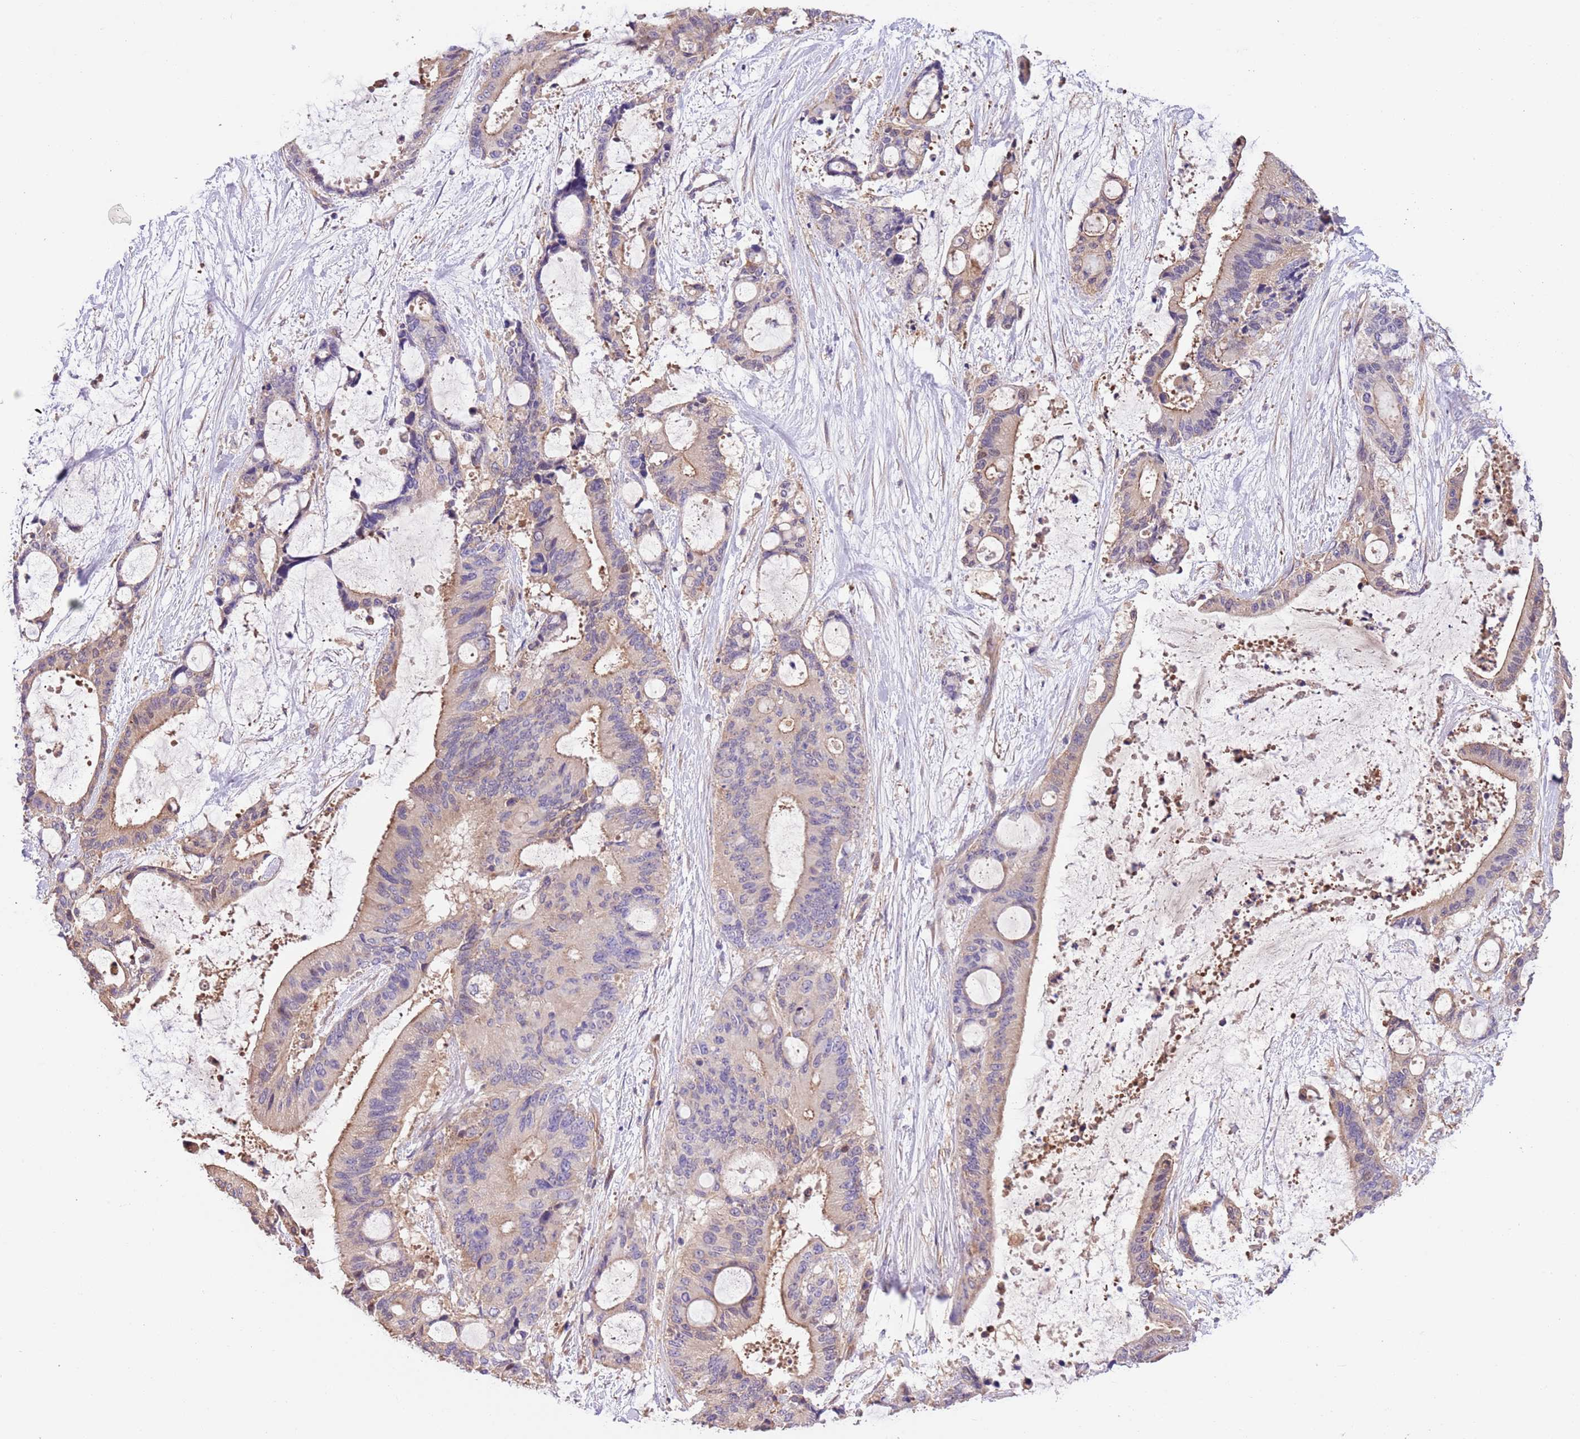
{"staining": {"intensity": "weak", "quantity": "<25%", "location": "cytoplasmic/membranous"}, "tissue": "liver cancer", "cell_type": "Tumor cells", "image_type": "cancer", "snomed": [{"axis": "morphology", "description": "Normal tissue, NOS"}, {"axis": "morphology", "description": "Cholangiocarcinoma"}, {"axis": "topography", "description": "Liver"}, {"axis": "topography", "description": "Peripheral nerve tissue"}], "caption": "Immunohistochemical staining of human cholangiocarcinoma (liver) shows no significant expression in tumor cells.", "gene": "FAM89B", "patient": {"sex": "female", "age": 73}}